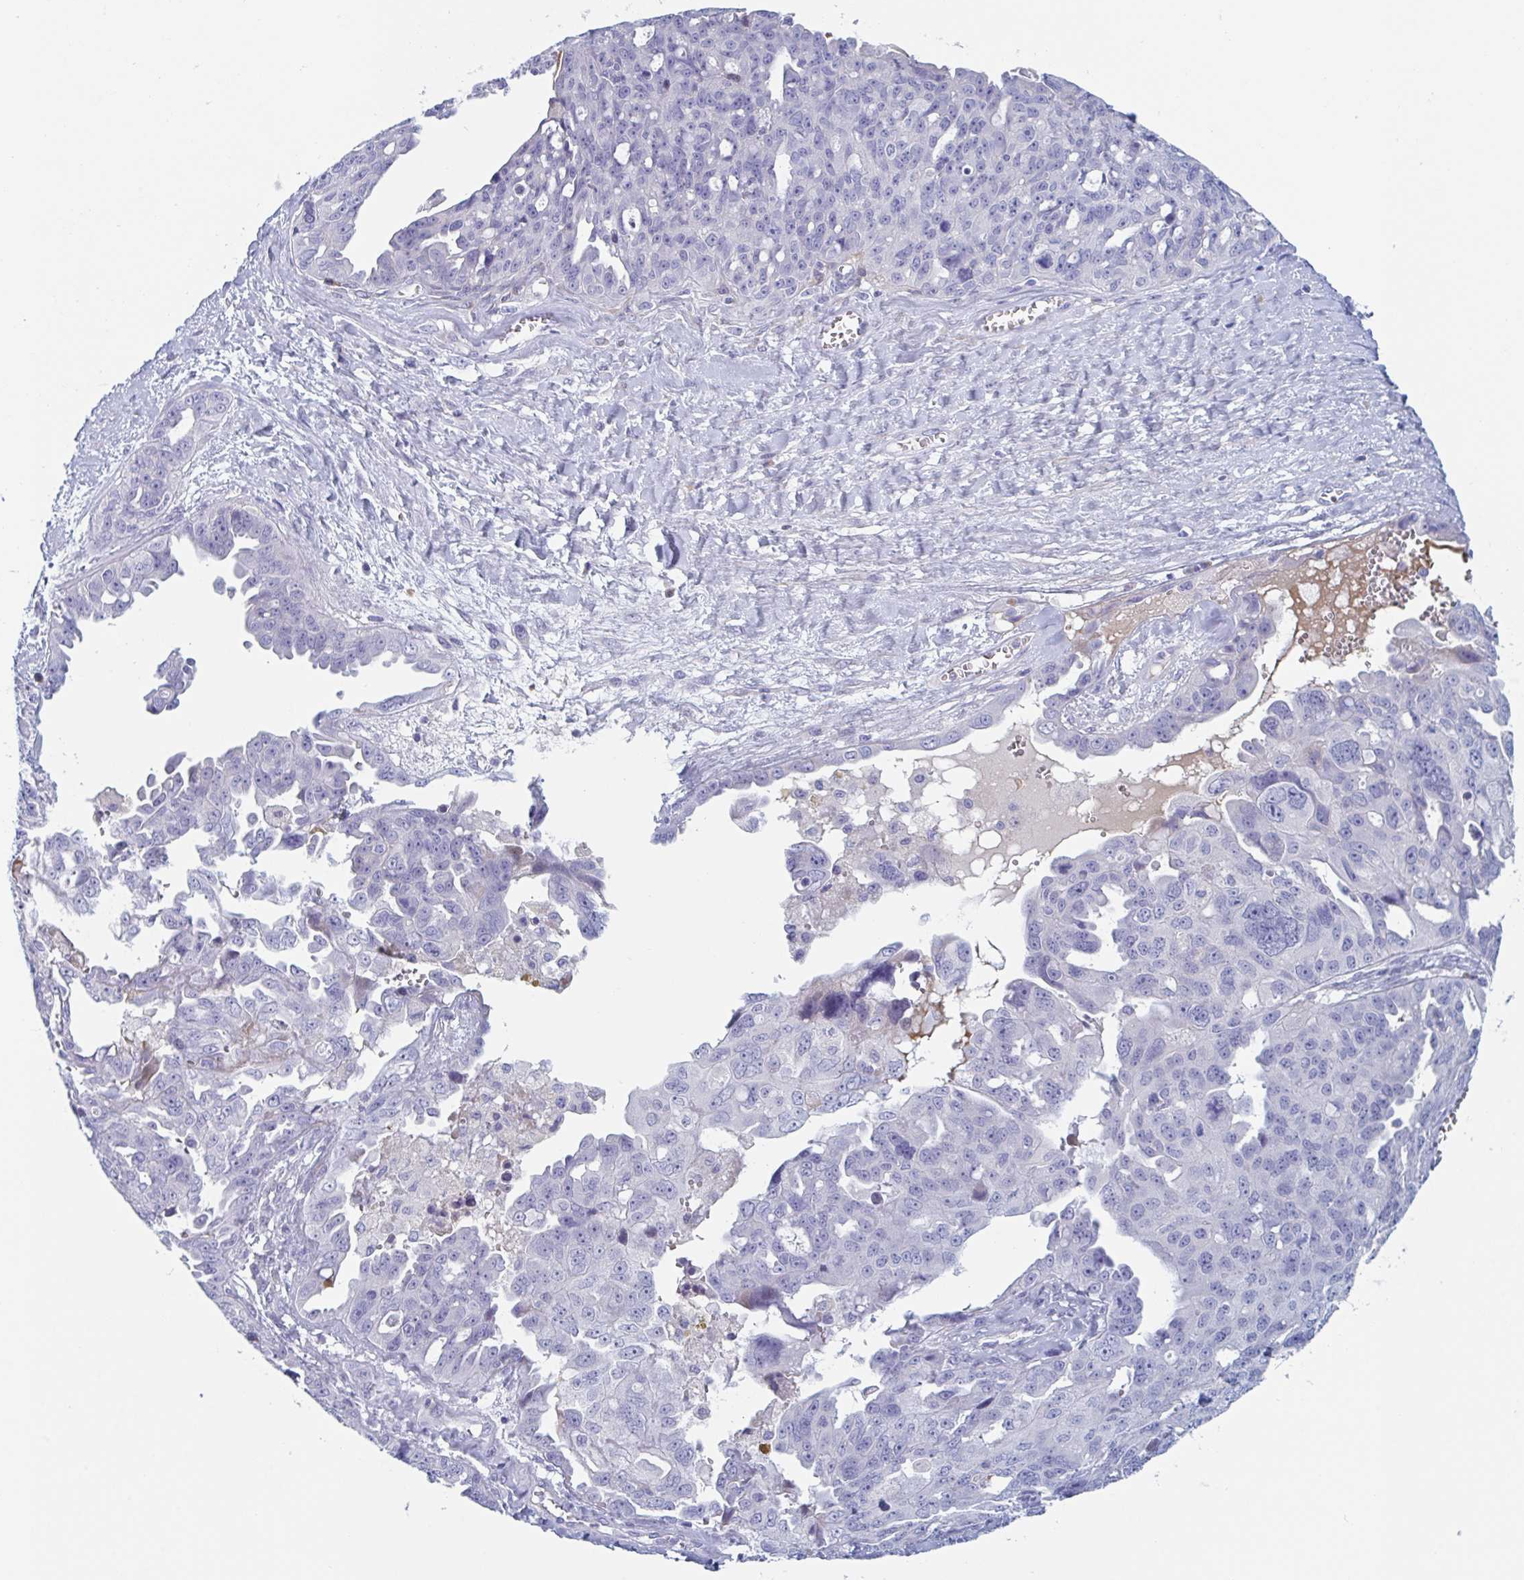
{"staining": {"intensity": "negative", "quantity": "none", "location": "none"}, "tissue": "ovarian cancer", "cell_type": "Tumor cells", "image_type": "cancer", "snomed": [{"axis": "morphology", "description": "Carcinoma, endometroid"}, {"axis": "topography", "description": "Ovary"}], "caption": "A high-resolution photomicrograph shows IHC staining of endometroid carcinoma (ovarian), which demonstrates no significant expression in tumor cells. The staining was performed using DAB (3,3'-diaminobenzidine) to visualize the protein expression in brown, while the nuclei were stained in blue with hematoxylin (Magnification: 20x).", "gene": "NT5C3B", "patient": {"sex": "female", "age": 70}}